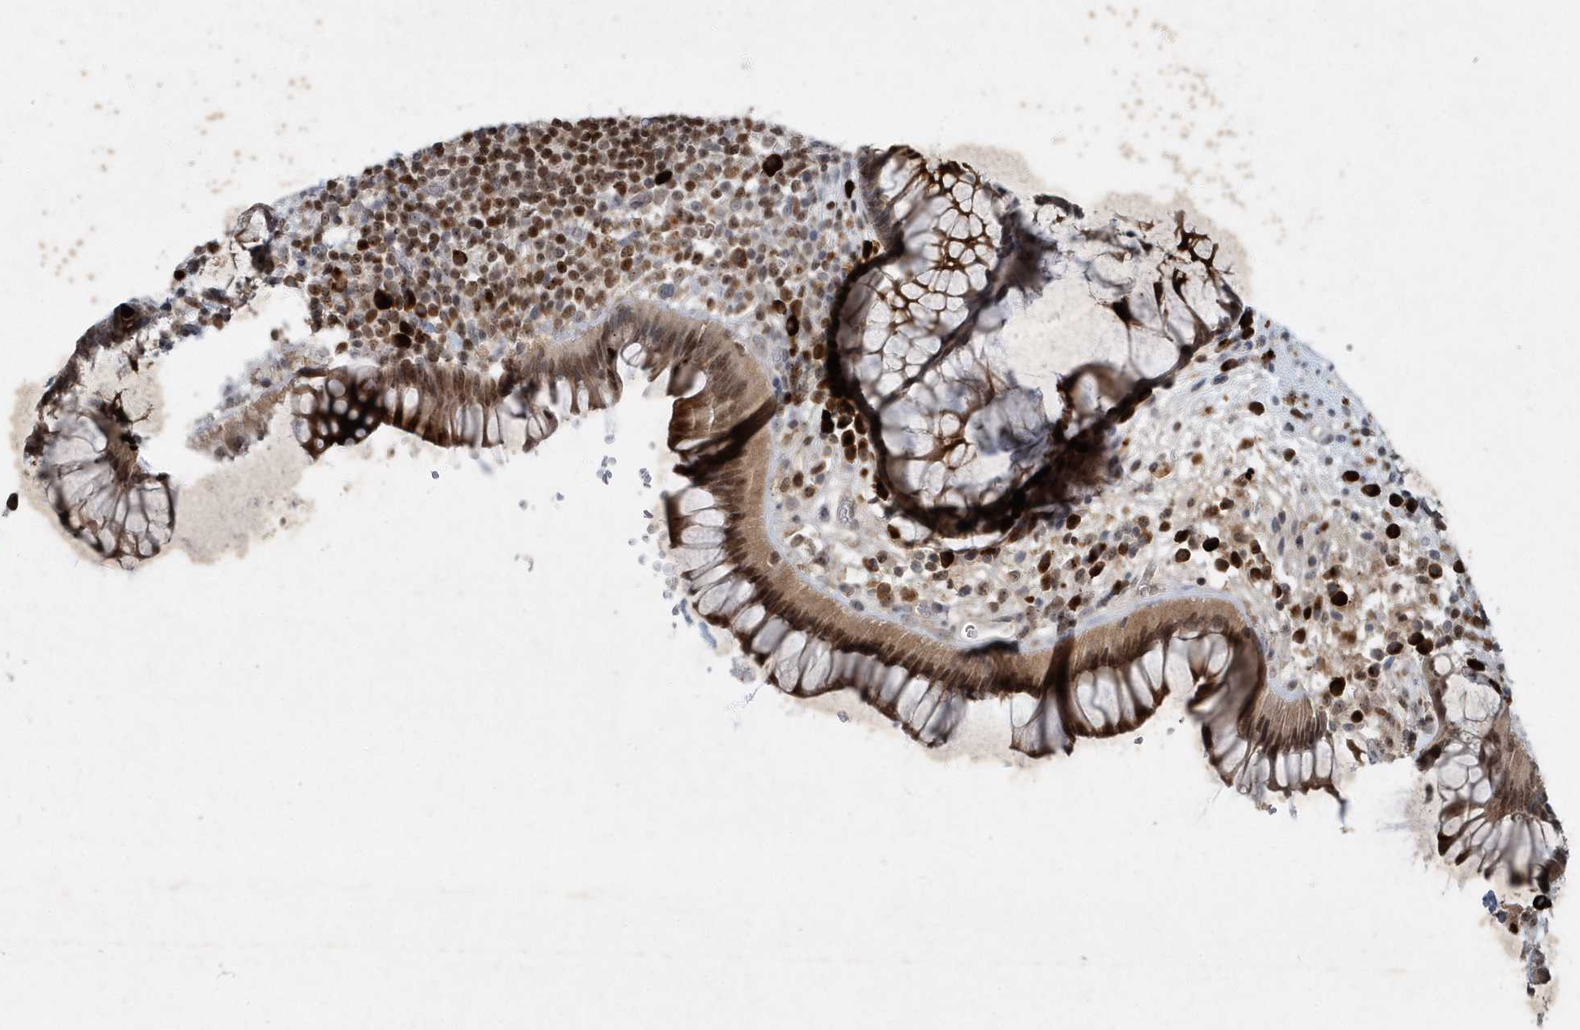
{"staining": {"intensity": "moderate", "quantity": ">75%", "location": "cytoplasmic/membranous,nuclear"}, "tissue": "rectum", "cell_type": "Glandular cells", "image_type": "normal", "snomed": [{"axis": "morphology", "description": "Normal tissue, NOS"}, {"axis": "topography", "description": "Rectum"}], "caption": "Unremarkable rectum reveals moderate cytoplasmic/membranous,nuclear expression in approximately >75% of glandular cells (brown staining indicates protein expression, while blue staining denotes nuclei)..", "gene": "QTRT2", "patient": {"sex": "male", "age": 51}}